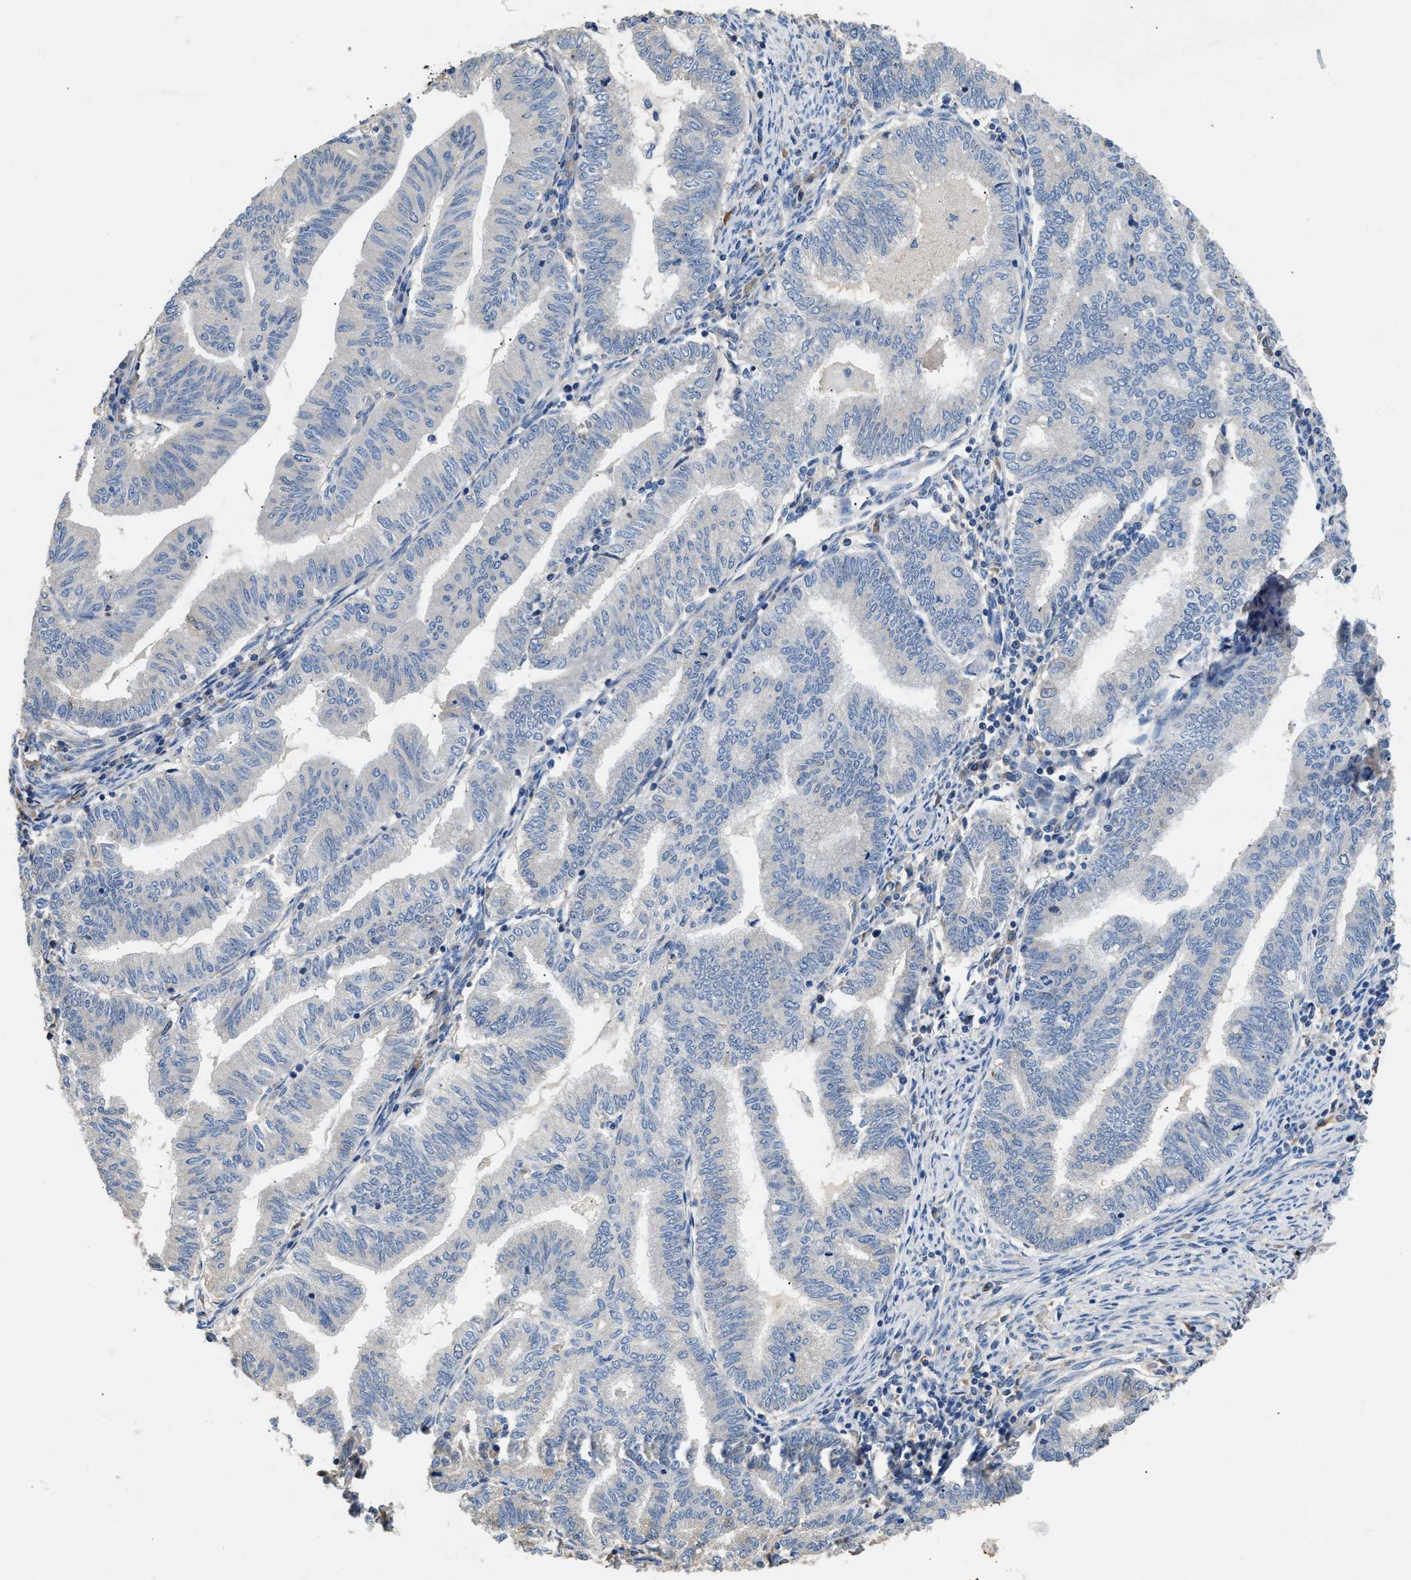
{"staining": {"intensity": "negative", "quantity": "none", "location": "none"}, "tissue": "endometrial cancer", "cell_type": "Tumor cells", "image_type": "cancer", "snomed": [{"axis": "morphology", "description": "Polyp, NOS"}, {"axis": "morphology", "description": "Adenocarcinoma, NOS"}, {"axis": "morphology", "description": "Adenoma, NOS"}, {"axis": "topography", "description": "Endometrium"}], "caption": "DAB immunohistochemical staining of human endometrial cancer displays no significant positivity in tumor cells.", "gene": "IL17RC", "patient": {"sex": "female", "age": 79}}